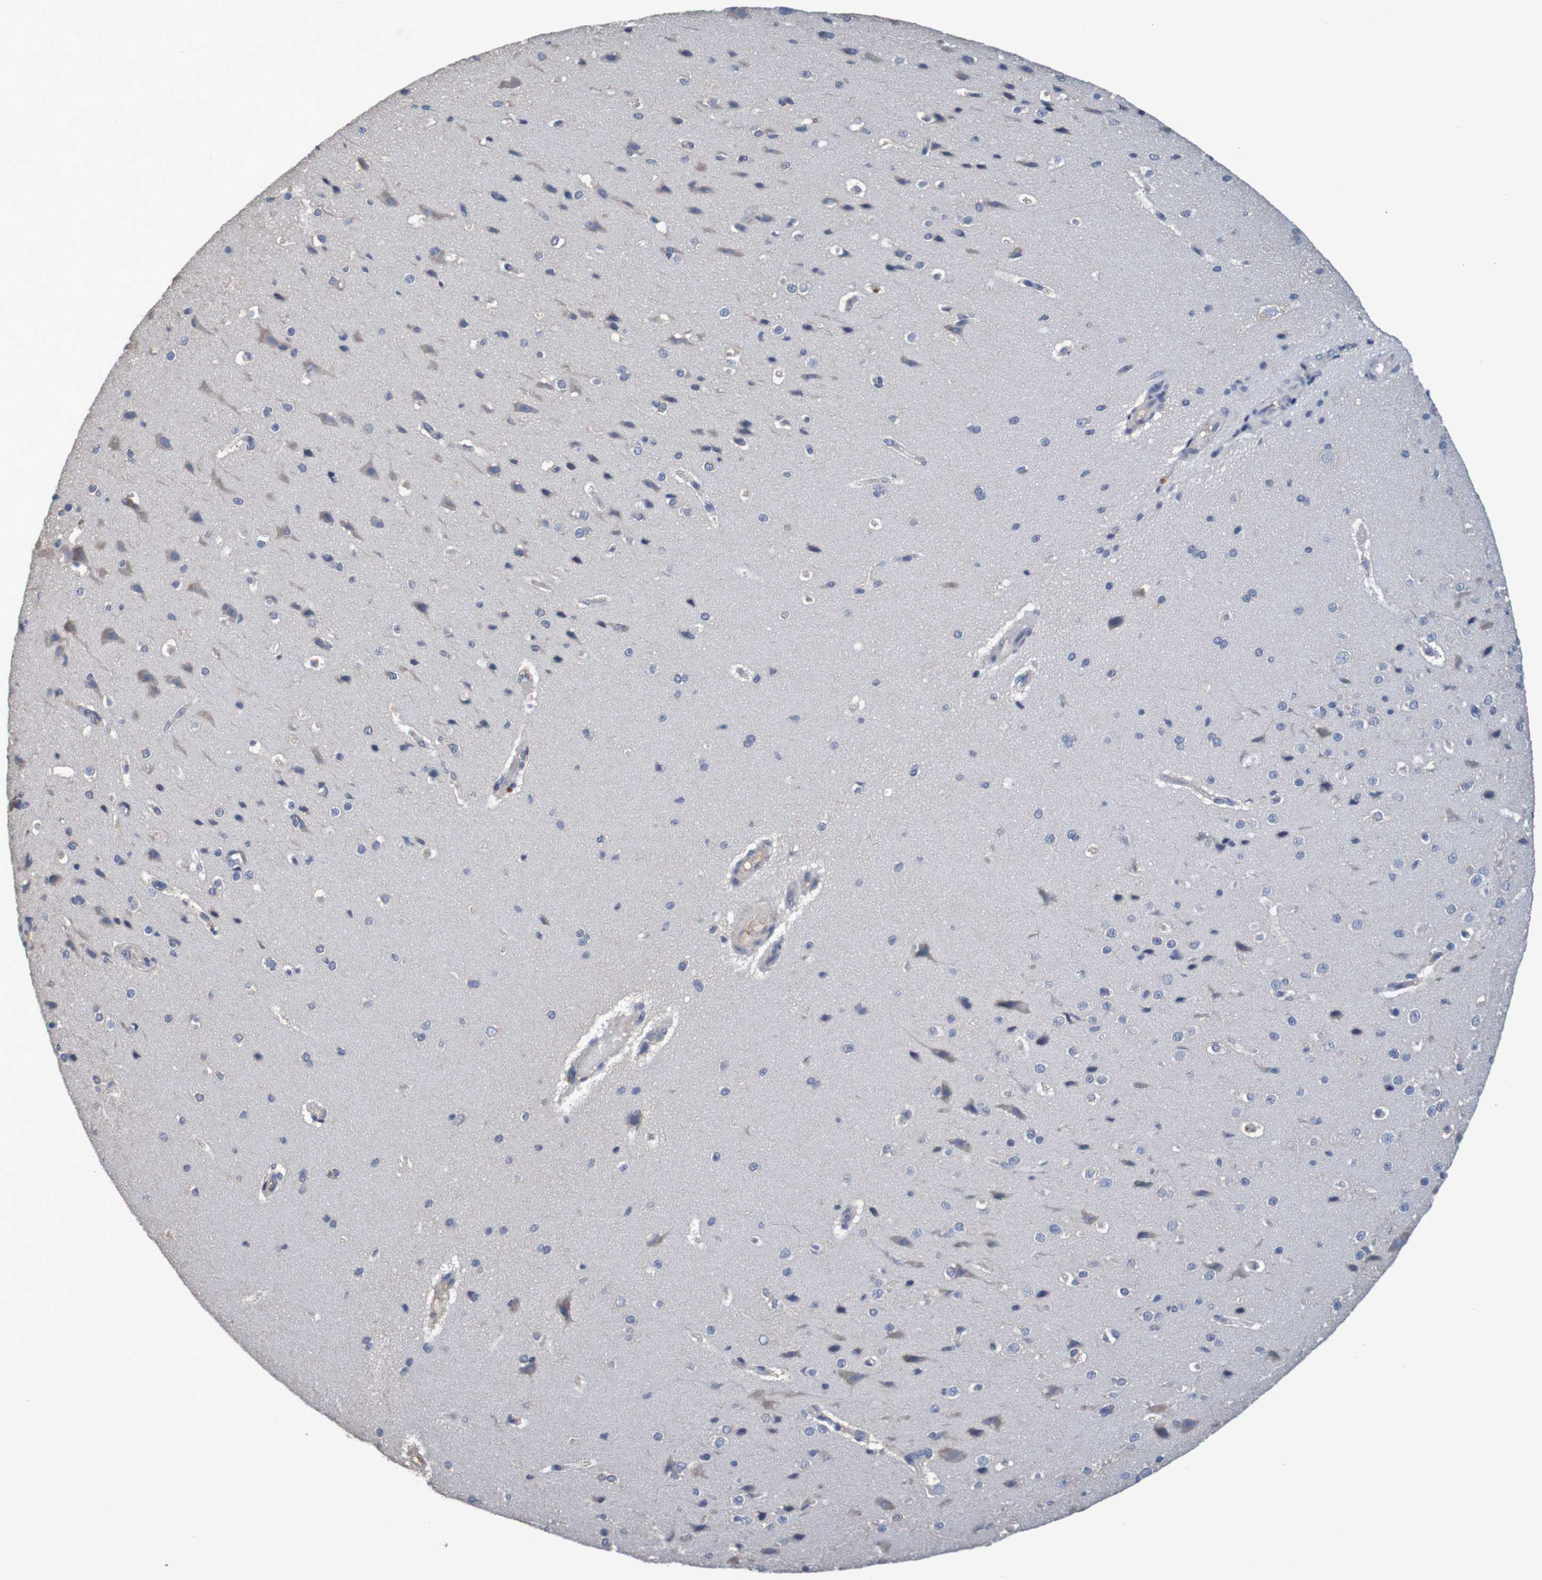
{"staining": {"intensity": "weak", "quantity": "25%-75%", "location": "cytoplasmic/membranous"}, "tissue": "cerebral cortex", "cell_type": "Endothelial cells", "image_type": "normal", "snomed": [{"axis": "morphology", "description": "Normal tissue, NOS"}, {"axis": "morphology", "description": "Developmental malformation"}, {"axis": "topography", "description": "Cerebral cortex"}], "caption": "Protein staining of benign cerebral cortex demonstrates weak cytoplasmic/membranous positivity in about 25%-75% of endothelial cells.", "gene": "LTA", "patient": {"sex": "female", "age": 30}}